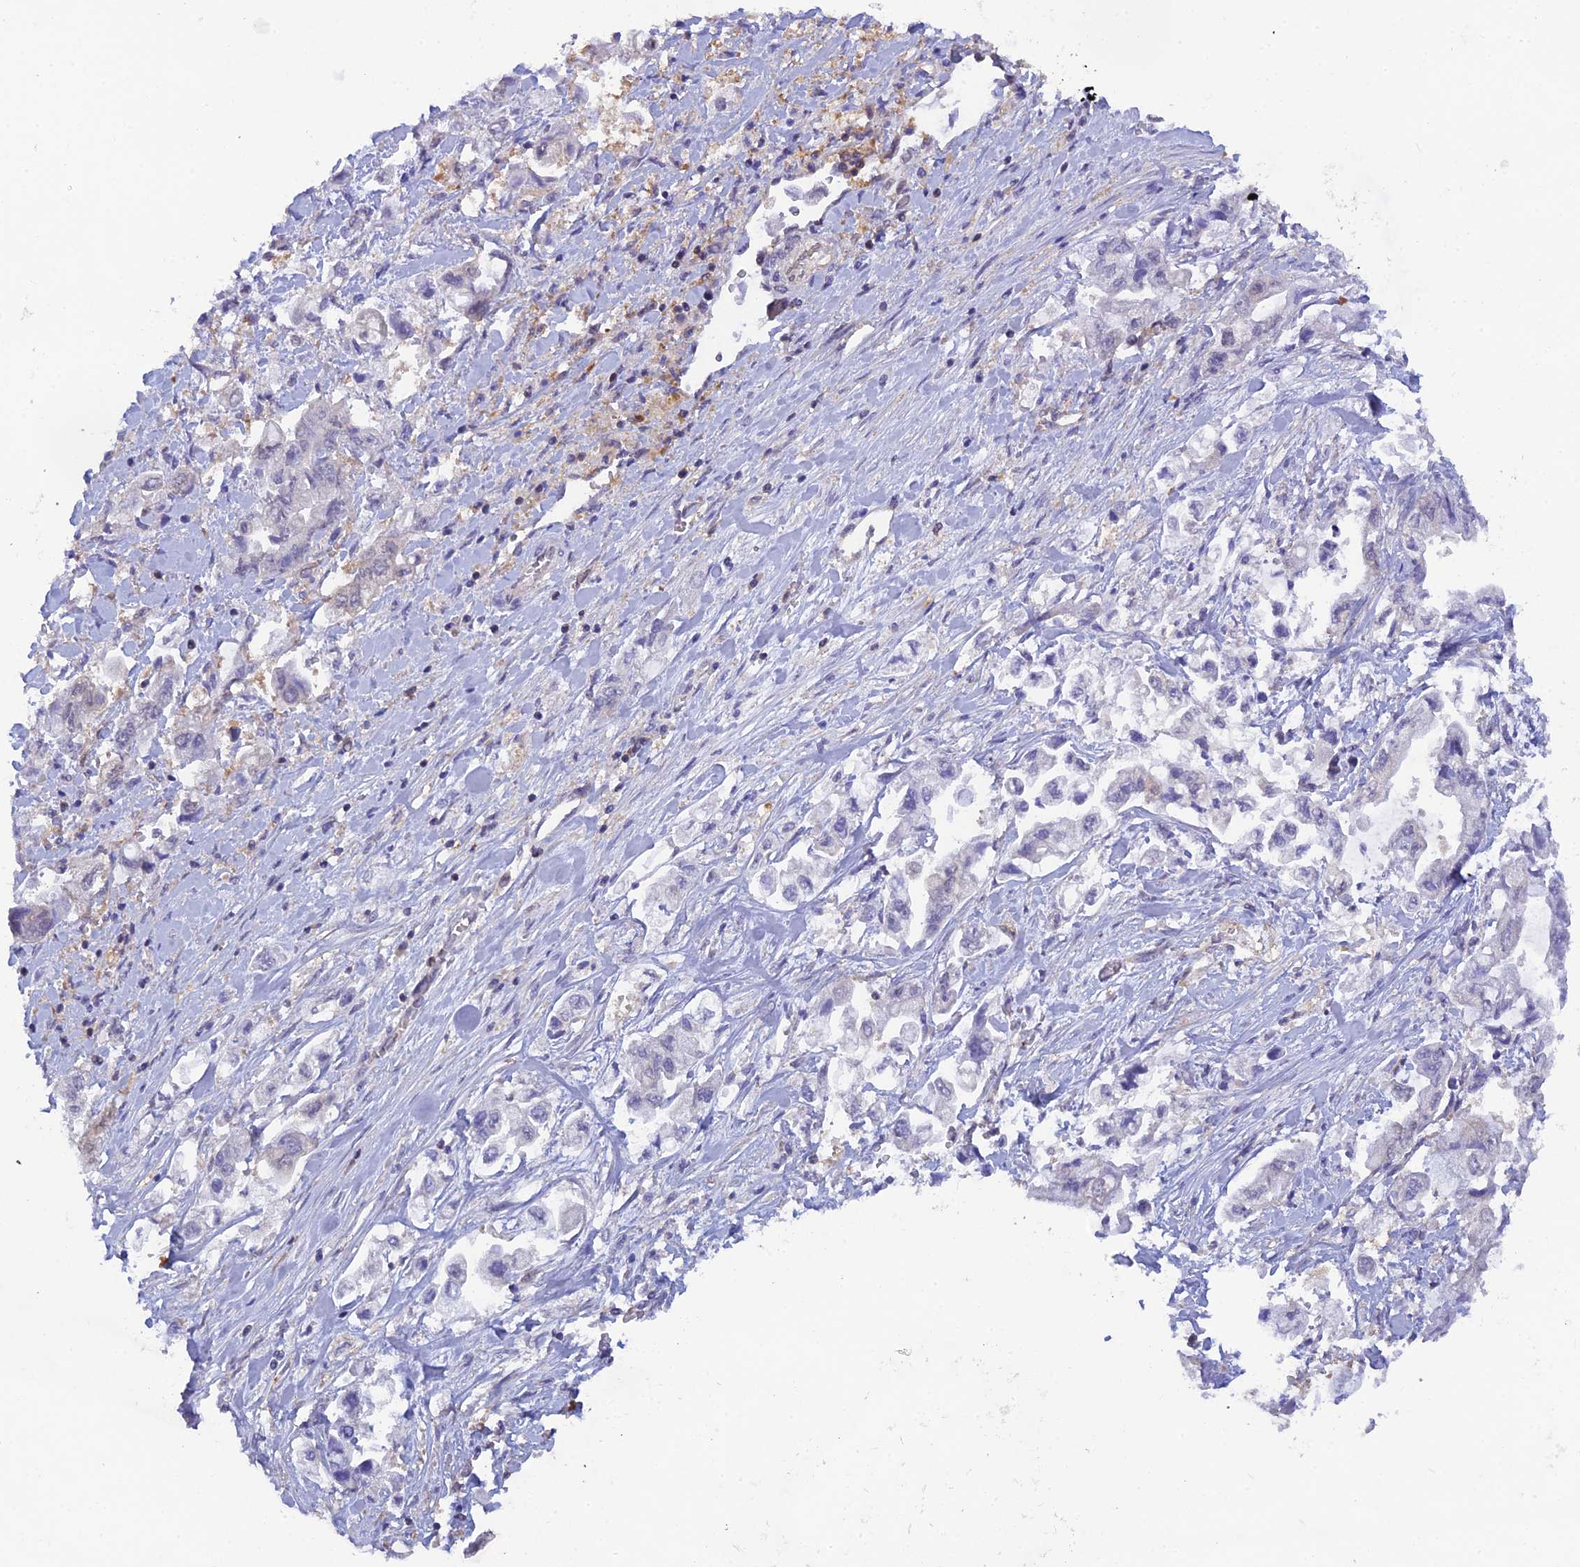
{"staining": {"intensity": "negative", "quantity": "none", "location": "none"}, "tissue": "stomach cancer", "cell_type": "Tumor cells", "image_type": "cancer", "snomed": [{"axis": "morphology", "description": "Adenocarcinoma, NOS"}, {"axis": "topography", "description": "Stomach"}], "caption": "Tumor cells are negative for brown protein staining in stomach cancer.", "gene": "HINT1", "patient": {"sex": "male", "age": 62}}